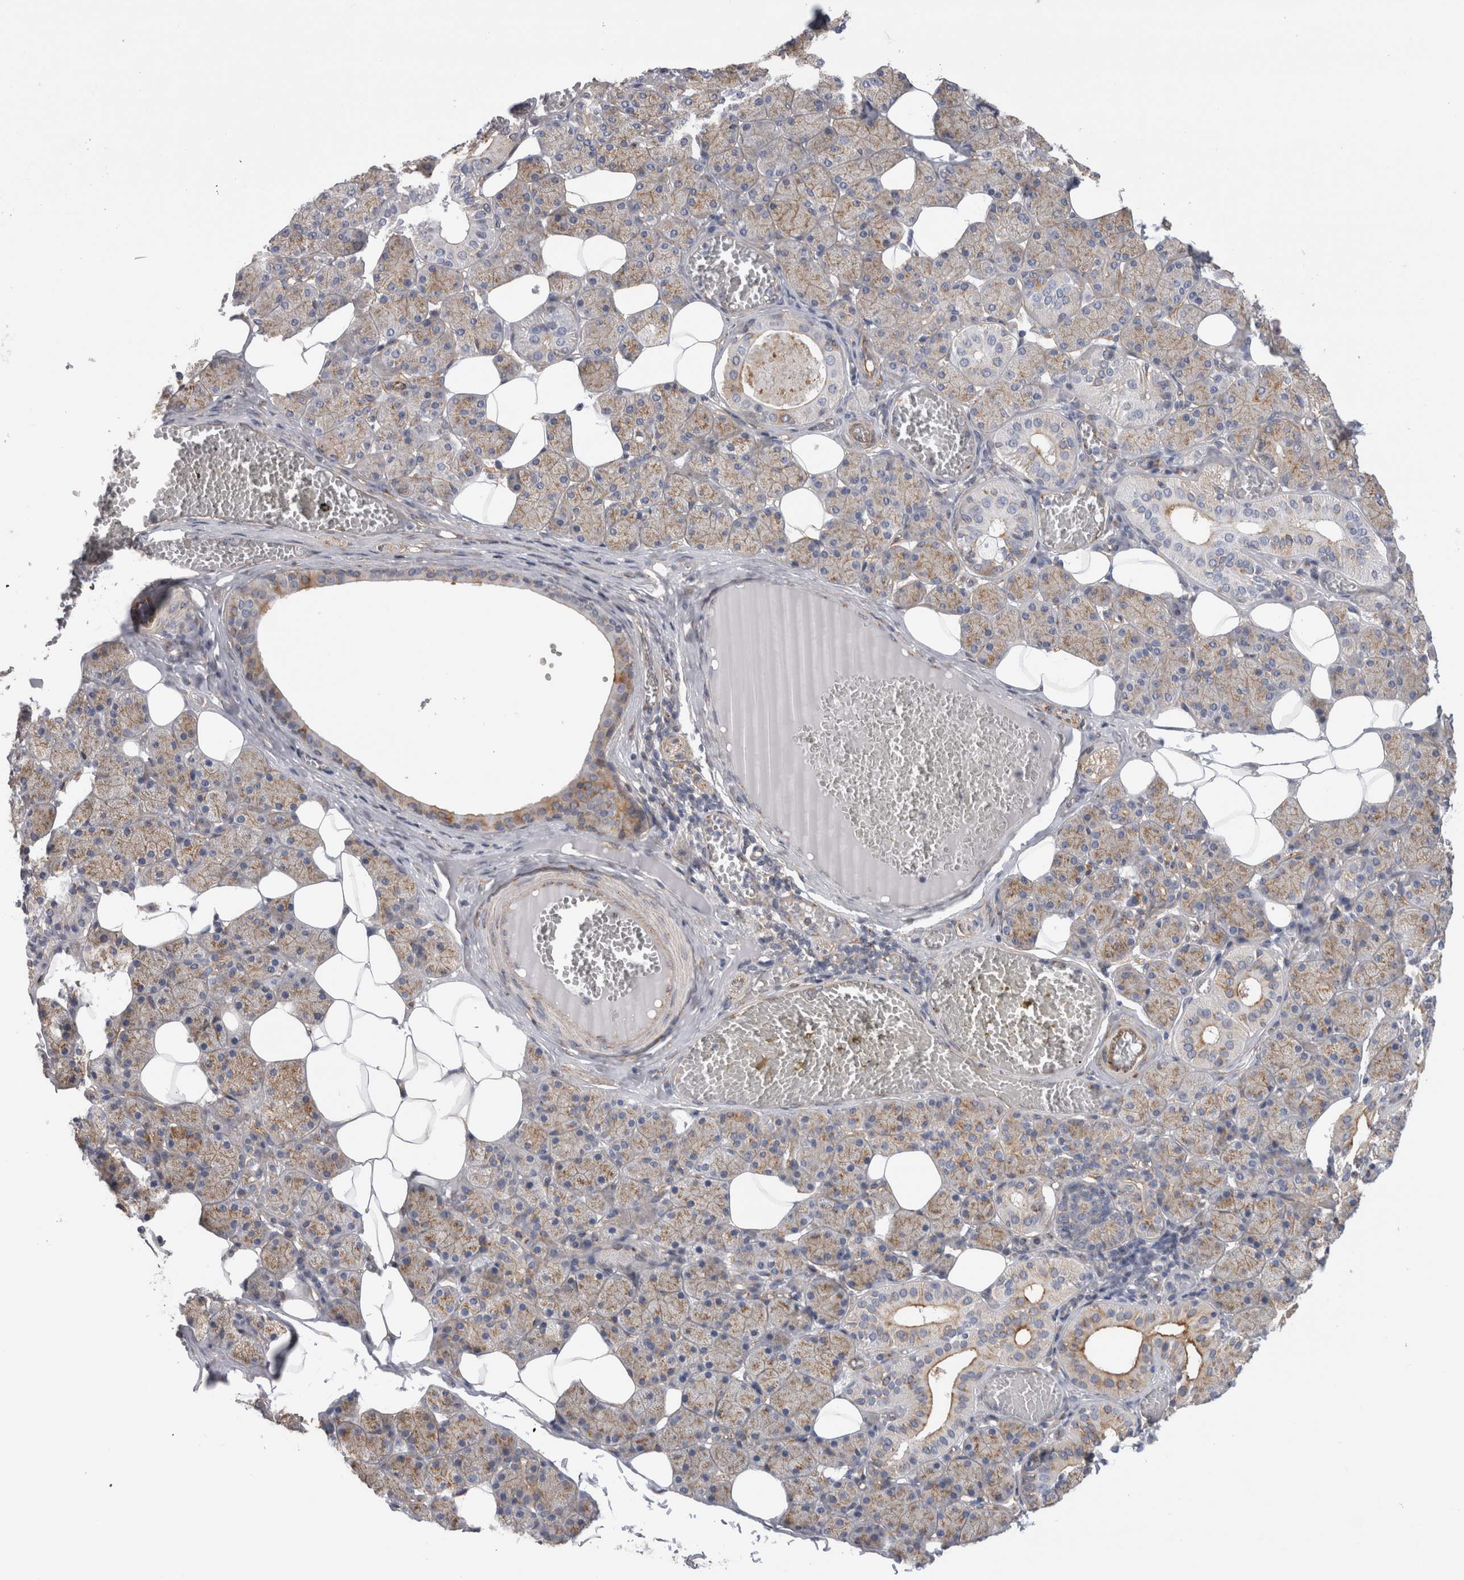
{"staining": {"intensity": "weak", "quantity": ">75%", "location": "cytoplasmic/membranous"}, "tissue": "salivary gland", "cell_type": "Glandular cells", "image_type": "normal", "snomed": [{"axis": "morphology", "description": "Normal tissue, NOS"}, {"axis": "topography", "description": "Salivary gland"}], "caption": "Immunohistochemistry histopathology image of unremarkable salivary gland stained for a protein (brown), which reveals low levels of weak cytoplasmic/membranous positivity in about >75% of glandular cells.", "gene": "ATXN3L", "patient": {"sex": "female", "age": 33}}